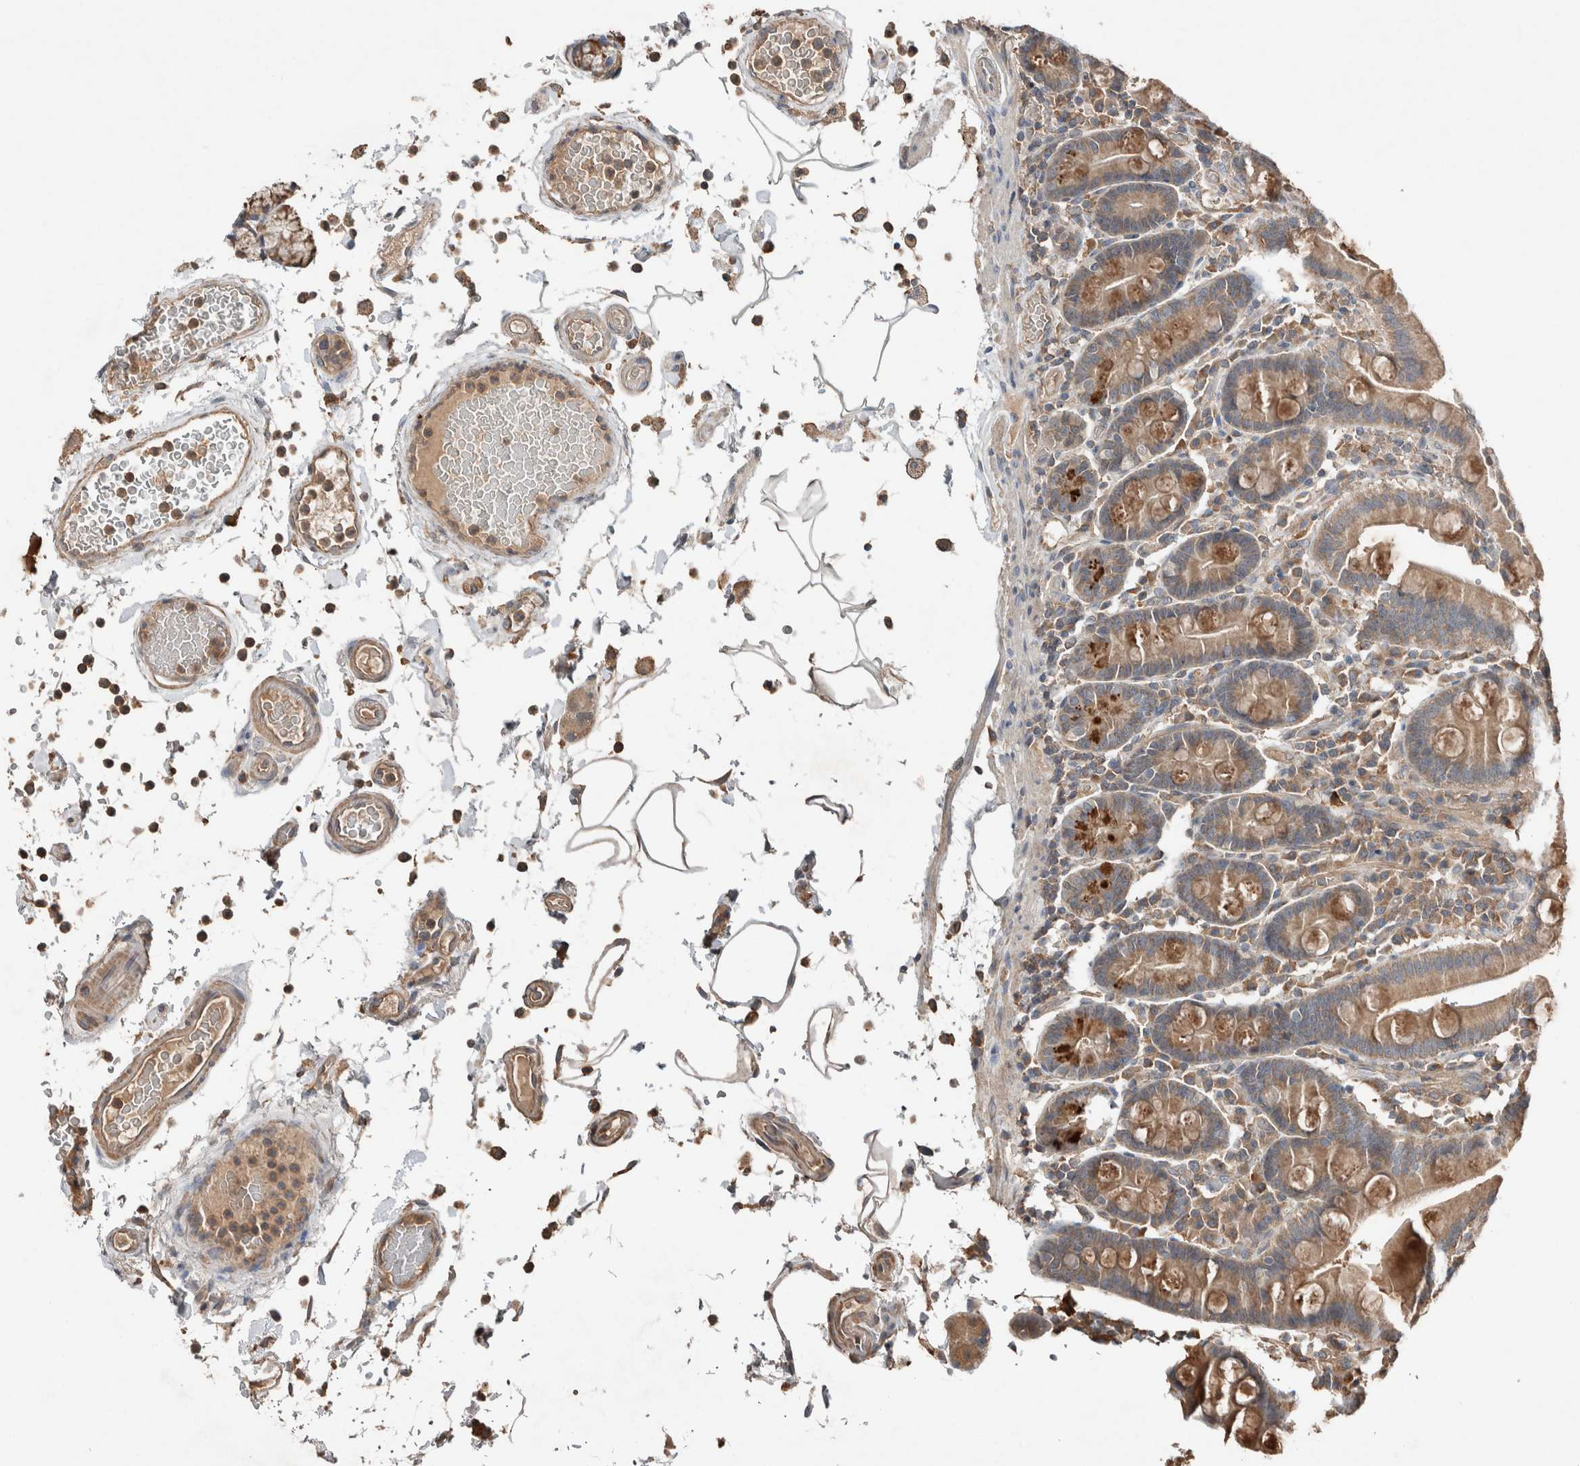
{"staining": {"intensity": "moderate", "quantity": ">75%", "location": "cytoplasmic/membranous"}, "tissue": "duodenum", "cell_type": "Glandular cells", "image_type": "normal", "snomed": [{"axis": "morphology", "description": "Normal tissue, NOS"}, {"axis": "topography", "description": "Small intestine, NOS"}], "caption": "A high-resolution micrograph shows immunohistochemistry staining of normal duodenum, which displays moderate cytoplasmic/membranous positivity in about >75% of glandular cells. Ihc stains the protein of interest in brown and the nuclei are stained blue.", "gene": "KLK14", "patient": {"sex": "female", "age": 71}}